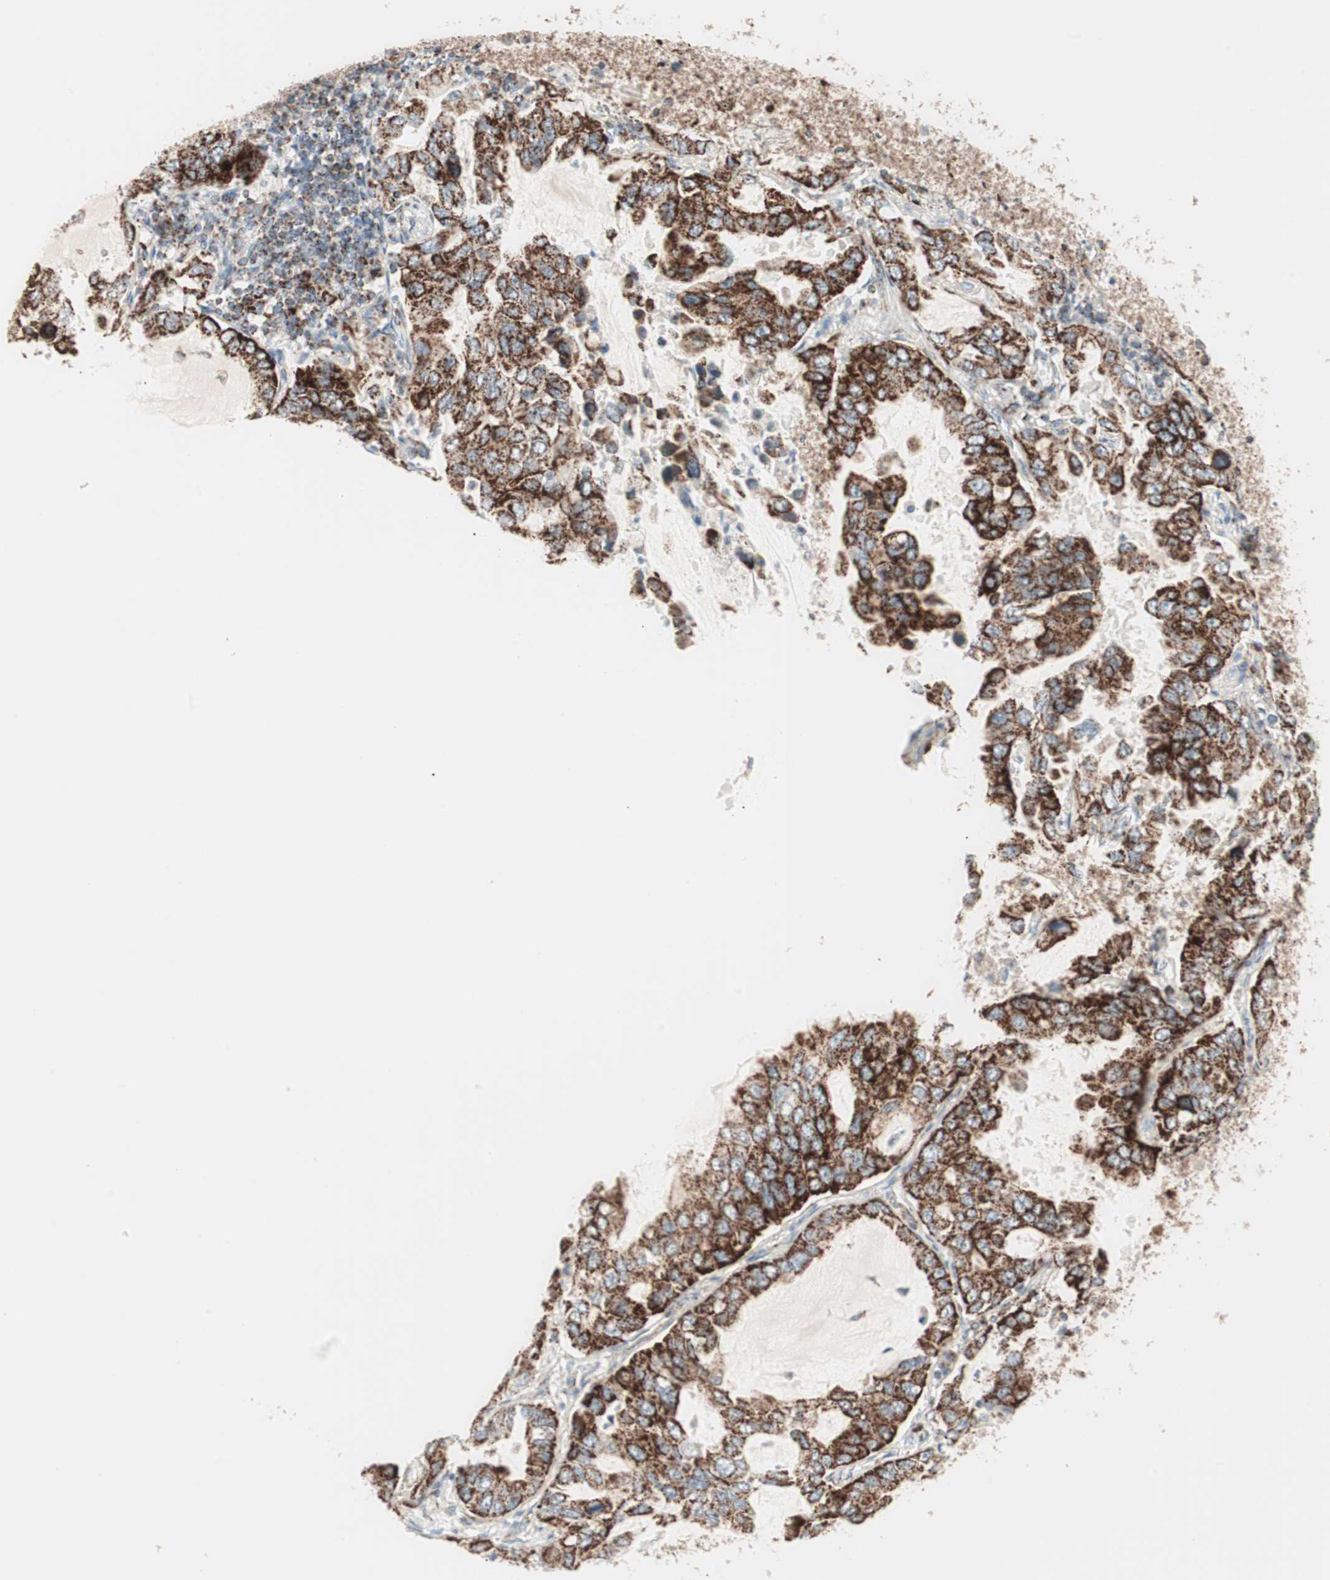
{"staining": {"intensity": "strong", "quantity": ">75%", "location": "cytoplasmic/membranous"}, "tissue": "lung cancer", "cell_type": "Tumor cells", "image_type": "cancer", "snomed": [{"axis": "morphology", "description": "Adenocarcinoma, NOS"}, {"axis": "topography", "description": "Lung"}], "caption": "Immunohistochemistry micrograph of neoplastic tissue: lung adenocarcinoma stained using immunohistochemistry (IHC) reveals high levels of strong protein expression localized specifically in the cytoplasmic/membranous of tumor cells, appearing as a cytoplasmic/membranous brown color.", "gene": "TOMM20", "patient": {"sex": "male", "age": 64}}